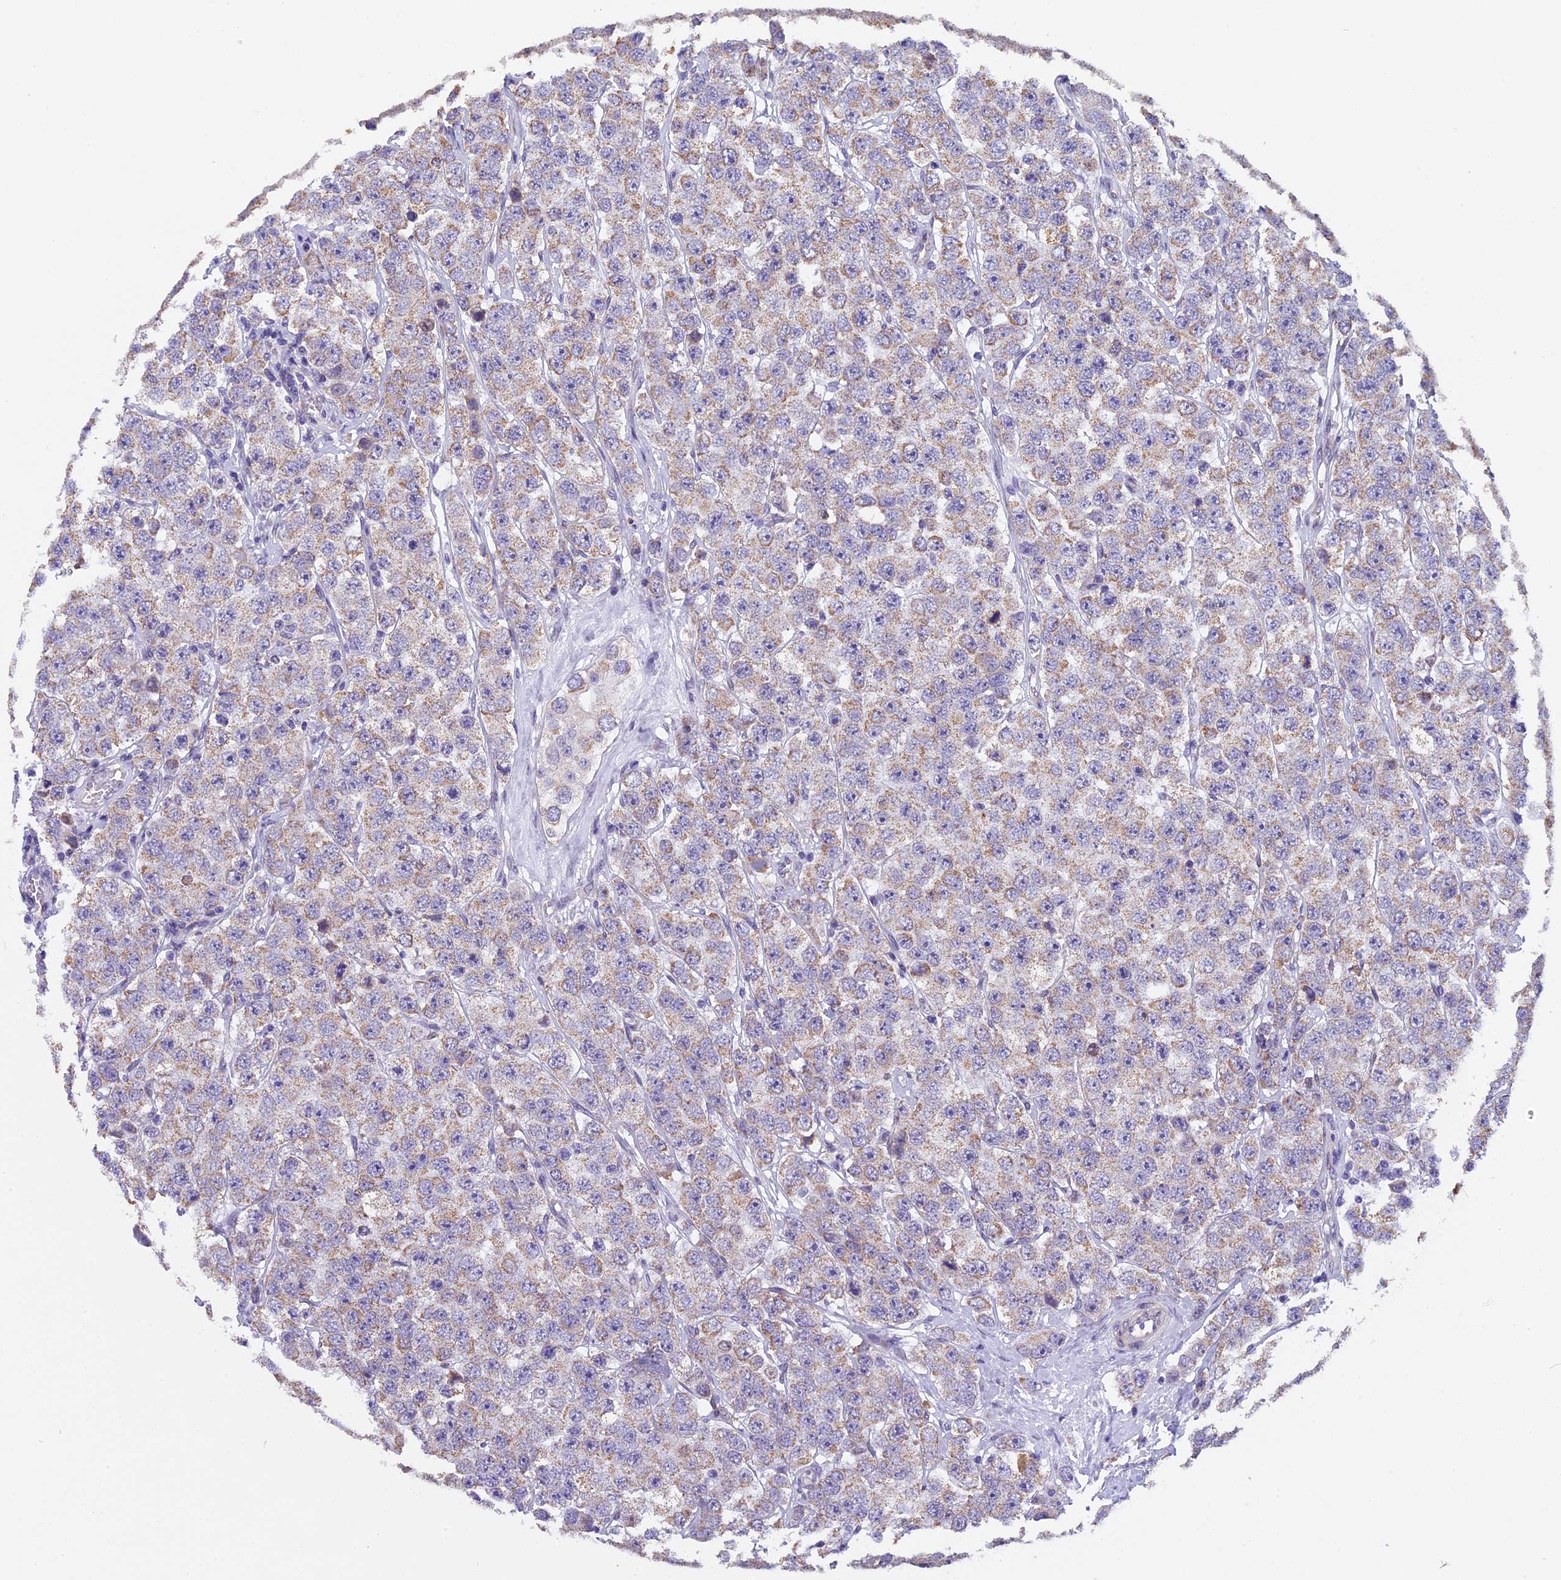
{"staining": {"intensity": "weak", "quantity": ">75%", "location": "cytoplasmic/membranous"}, "tissue": "testis cancer", "cell_type": "Tumor cells", "image_type": "cancer", "snomed": [{"axis": "morphology", "description": "Seminoma, NOS"}, {"axis": "topography", "description": "Testis"}], "caption": "Weak cytoplasmic/membranous staining for a protein is present in approximately >75% of tumor cells of testis cancer using IHC.", "gene": "ZNF317", "patient": {"sex": "male", "age": 28}}